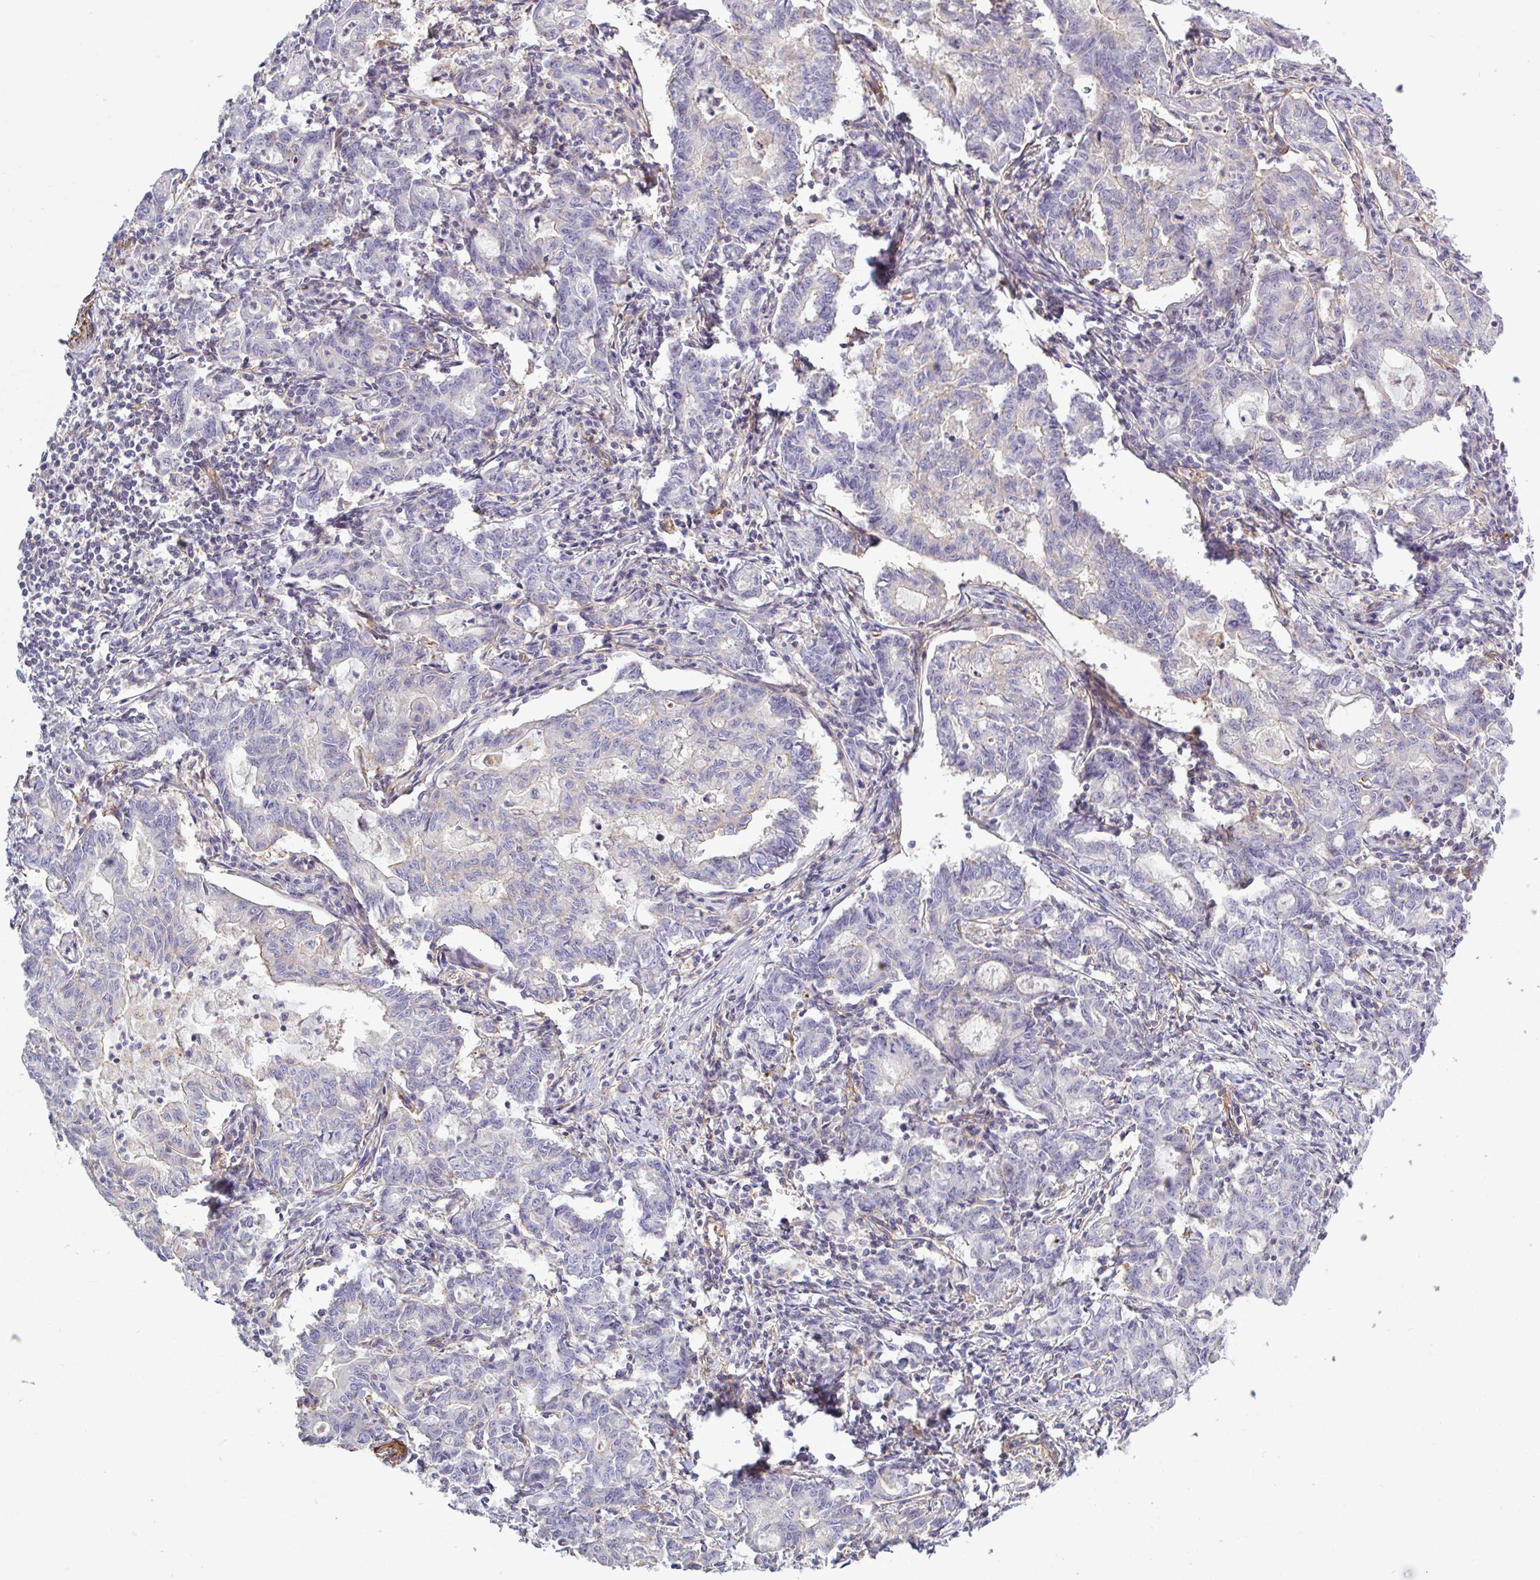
{"staining": {"intensity": "negative", "quantity": "none", "location": "none"}, "tissue": "stomach cancer", "cell_type": "Tumor cells", "image_type": "cancer", "snomed": [{"axis": "morphology", "description": "Adenocarcinoma, NOS"}, {"axis": "topography", "description": "Stomach, upper"}], "caption": "IHC of human stomach adenocarcinoma shows no staining in tumor cells.", "gene": "SHISA7", "patient": {"sex": "female", "age": 79}}